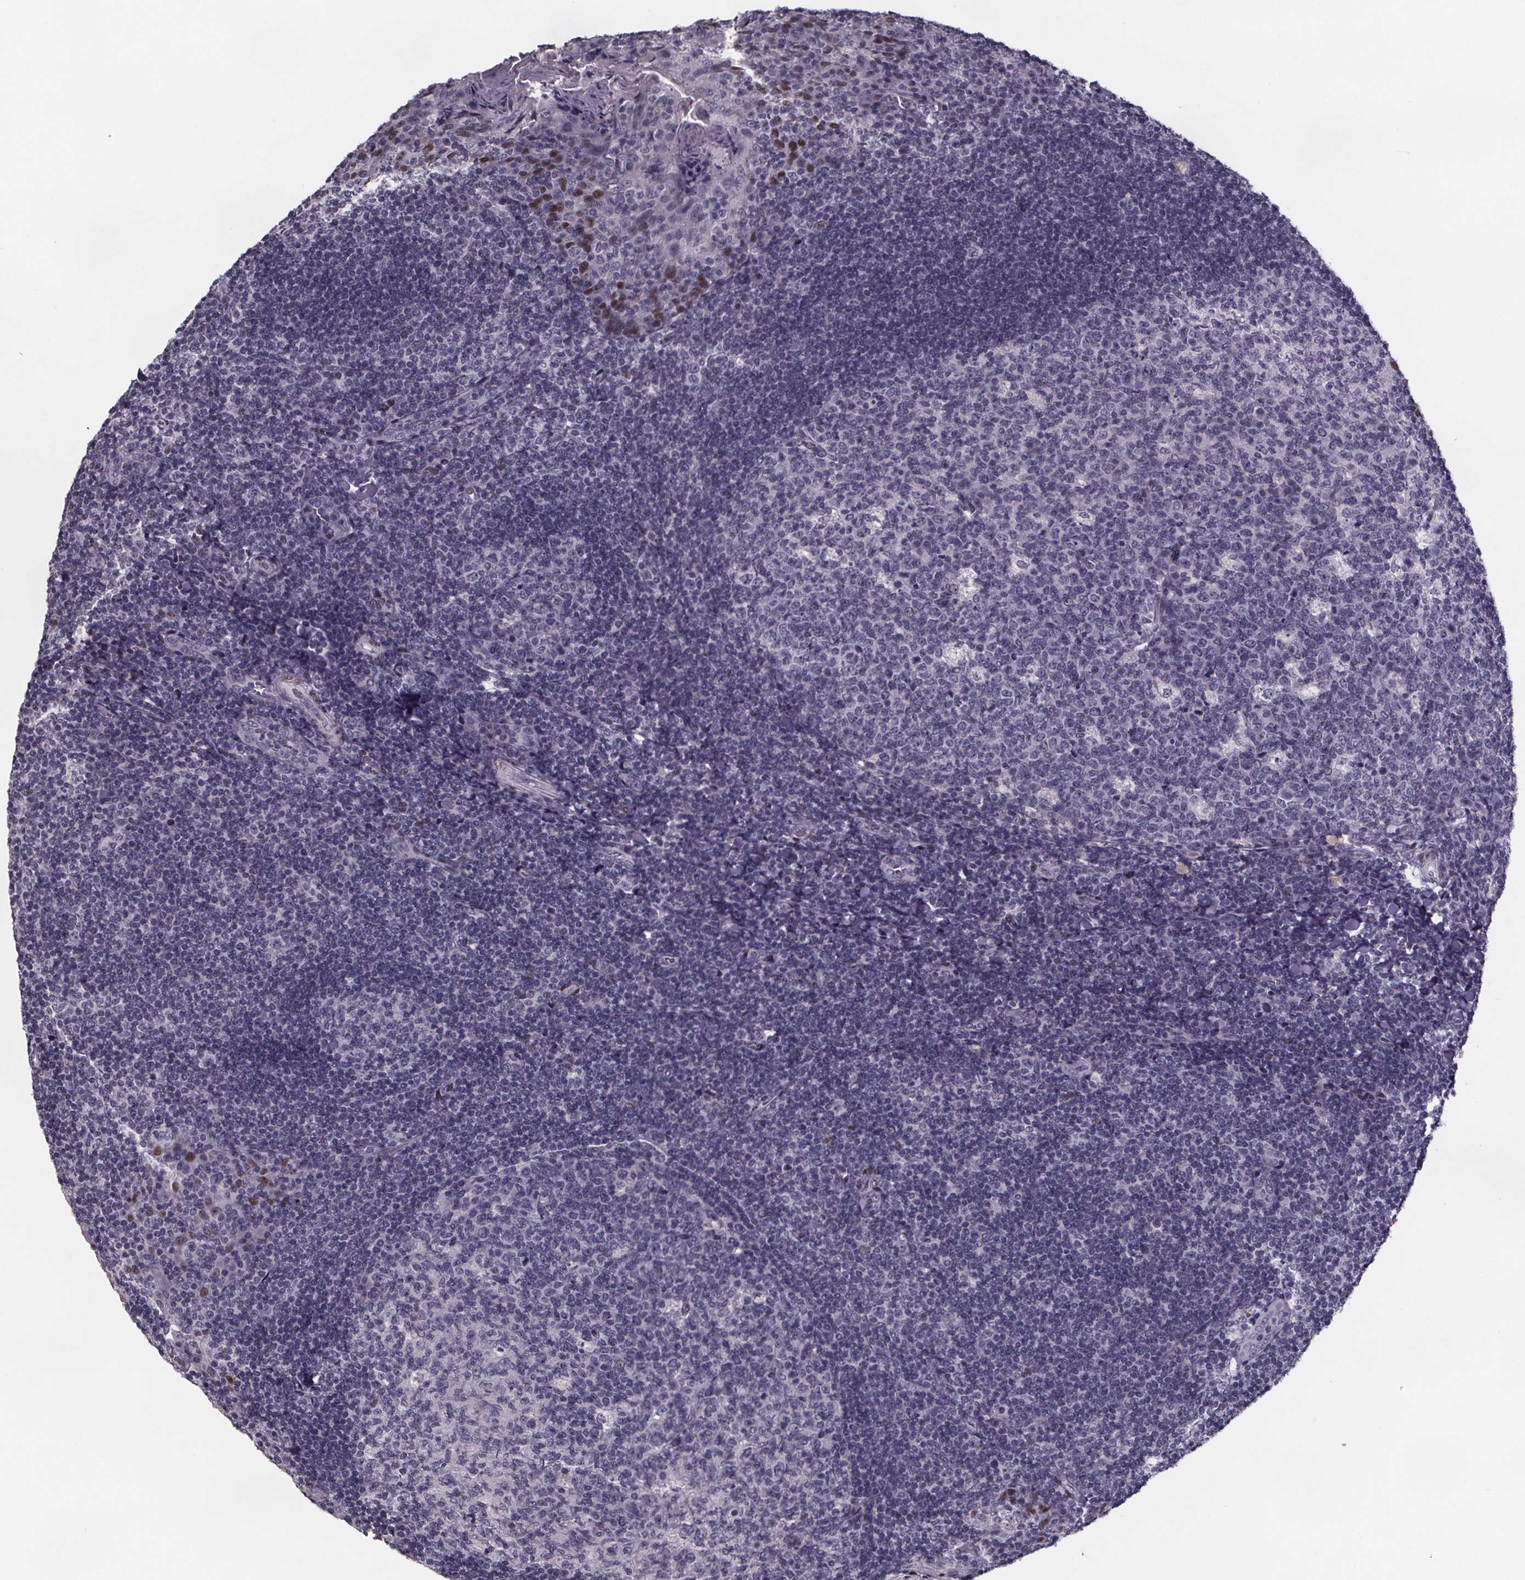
{"staining": {"intensity": "negative", "quantity": "none", "location": "none"}, "tissue": "tonsil", "cell_type": "Germinal center cells", "image_type": "normal", "snomed": [{"axis": "morphology", "description": "Normal tissue, NOS"}, {"axis": "topography", "description": "Tonsil"}], "caption": "IHC of normal tonsil exhibits no staining in germinal center cells.", "gene": "AR", "patient": {"sex": "male", "age": 17}}